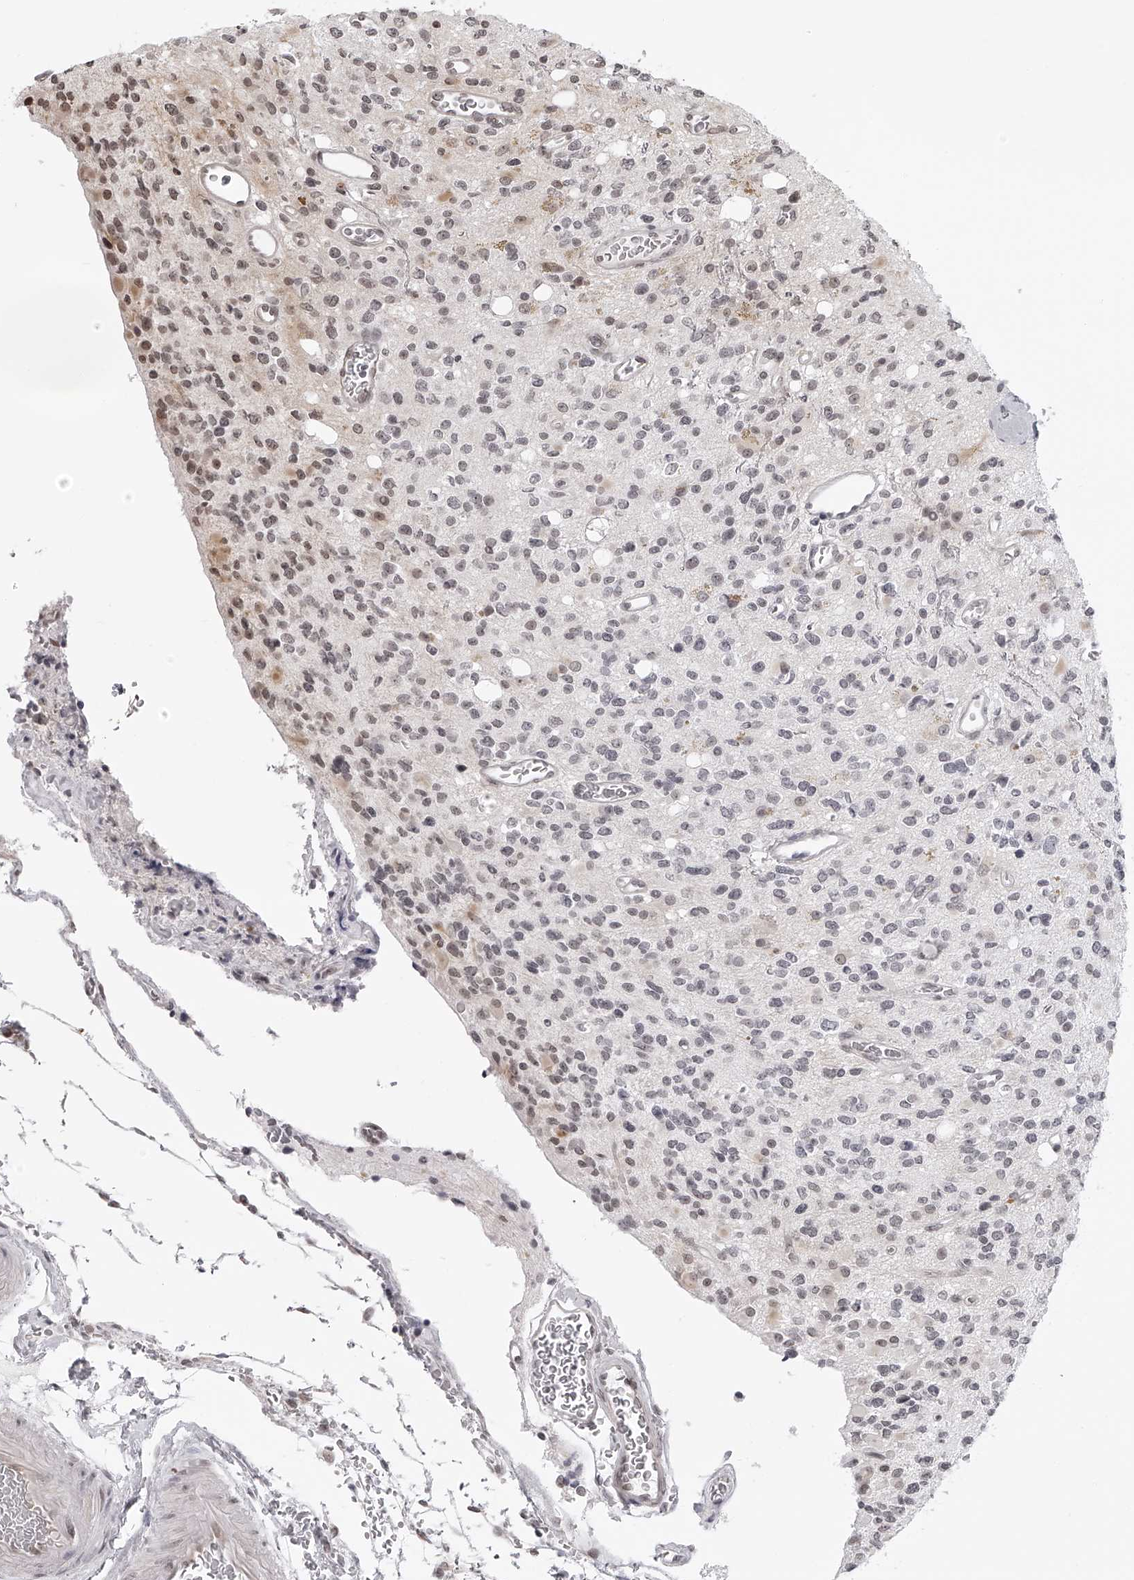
{"staining": {"intensity": "negative", "quantity": "none", "location": "none"}, "tissue": "glioma", "cell_type": "Tumor cells", "image_type": "cancer", "snomed": [{"axis": "morphology", "description": "Glioma, malignant, High grade"}, {"axis": "topography", "description": "Brain"}], "caption": "Immunohistochemistry (IHC) of human high-grade glioma (malignant) exhibits no expression in tumor cells. The staining was performed using DAB to visualize the protein expression in brown, while the nuclei were stained in blue with hematoxylin (Magnification: 20x).", "gene": "ODF2L", "patient": {"sex": "male", "age": 34}}